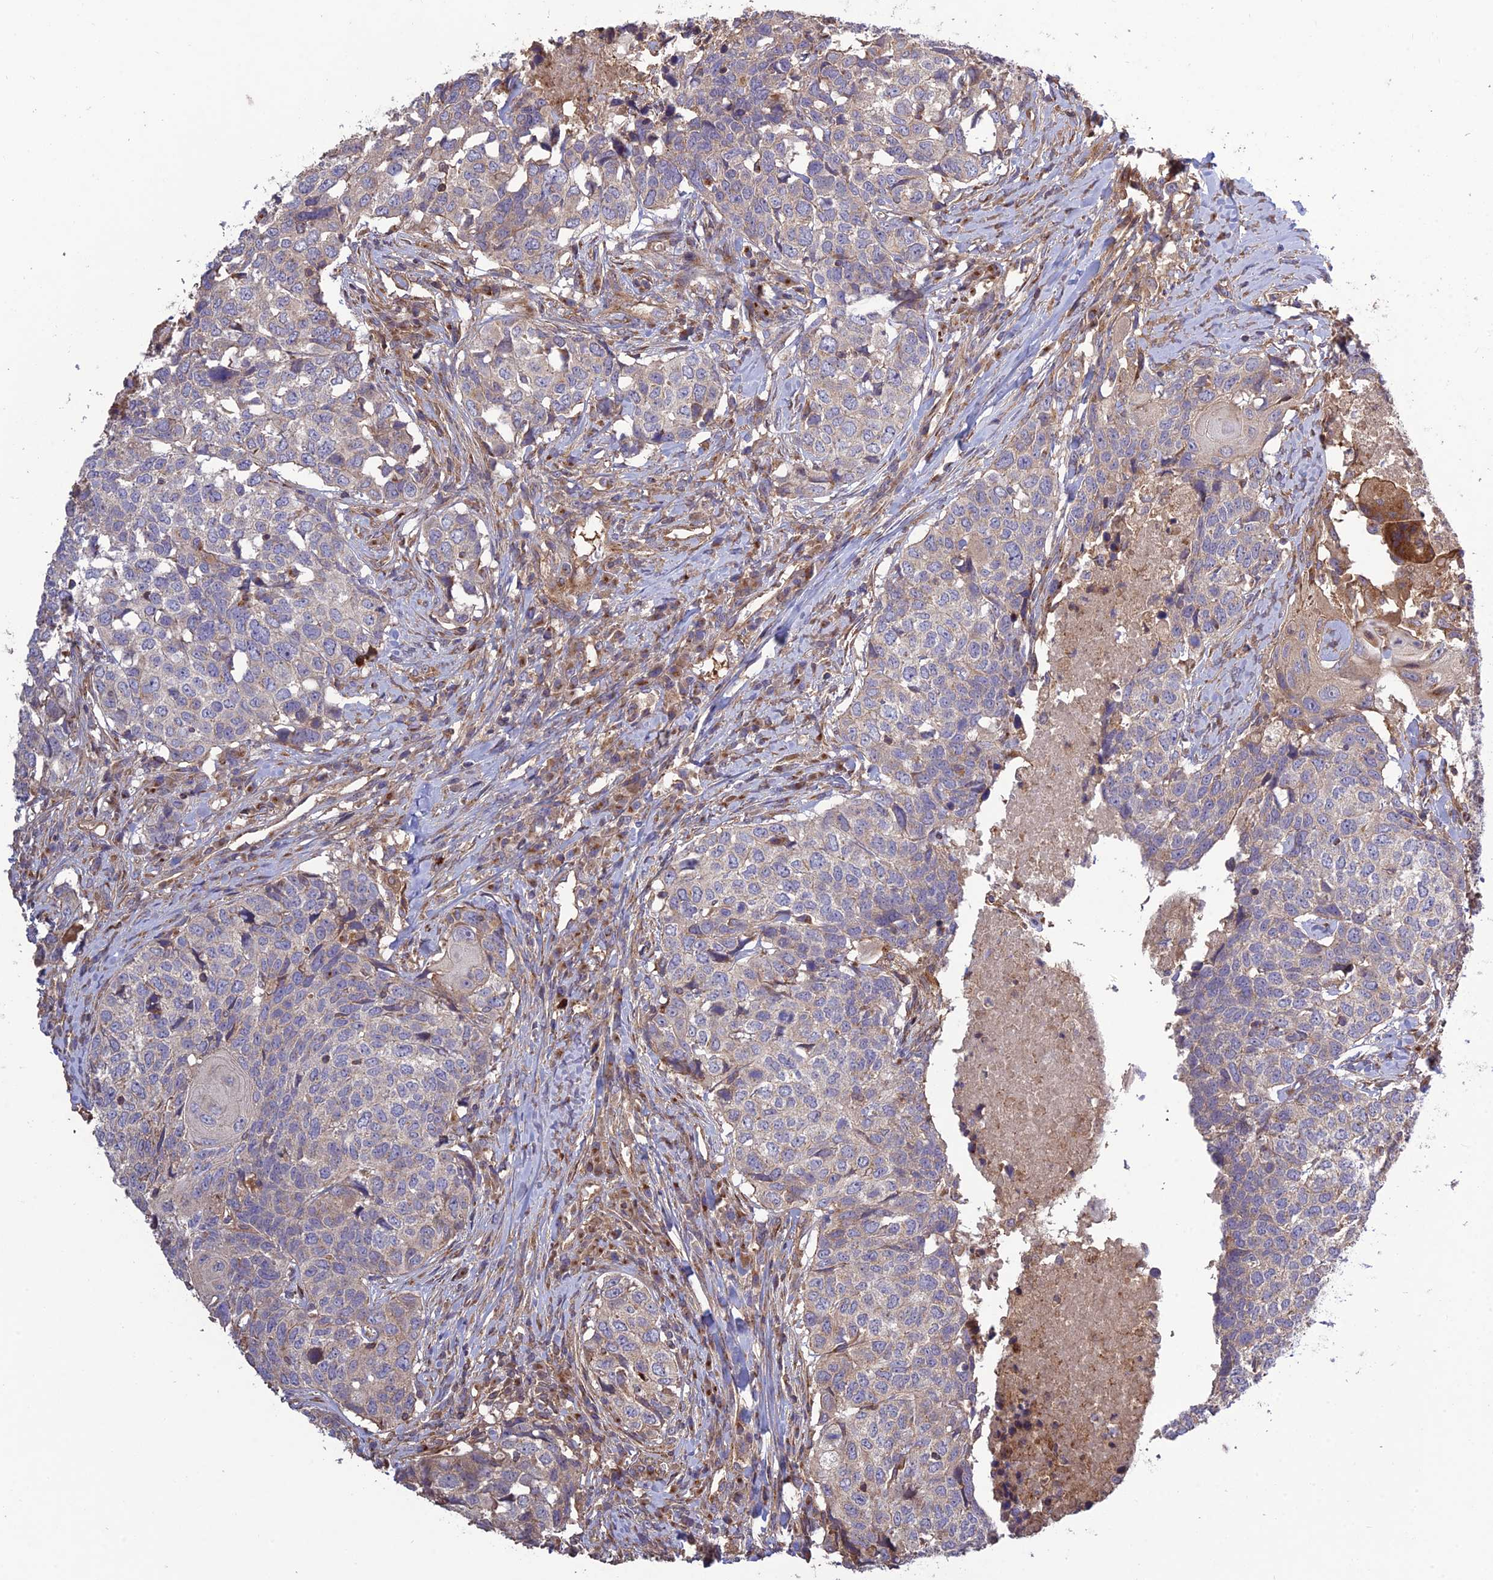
{"staining": {"intensity": "negative", "quantity": "none", "location": "none"}, "tissue": "head and neck cancer", "cell_type": "Tumor cells", "image_type": "cancer", "snomed": [{"axis": "morphology", "description": "Squamous cell carcinoma, NOS"}, {"axis": "topography", "description": "Head-Neck"}], "caption": "The immunohistochemistry histopathology image has no significant expression in tumor cells of squamous cell carcinoma (head and neck) tissue. The staining is performed using DAB (3,3'-diaminobenzidine) brown chromogen with nuclei counter-stained in using hematoxylin.", "gene": "TMEM131L", "patient": {"sex": "male", "age": 66}}